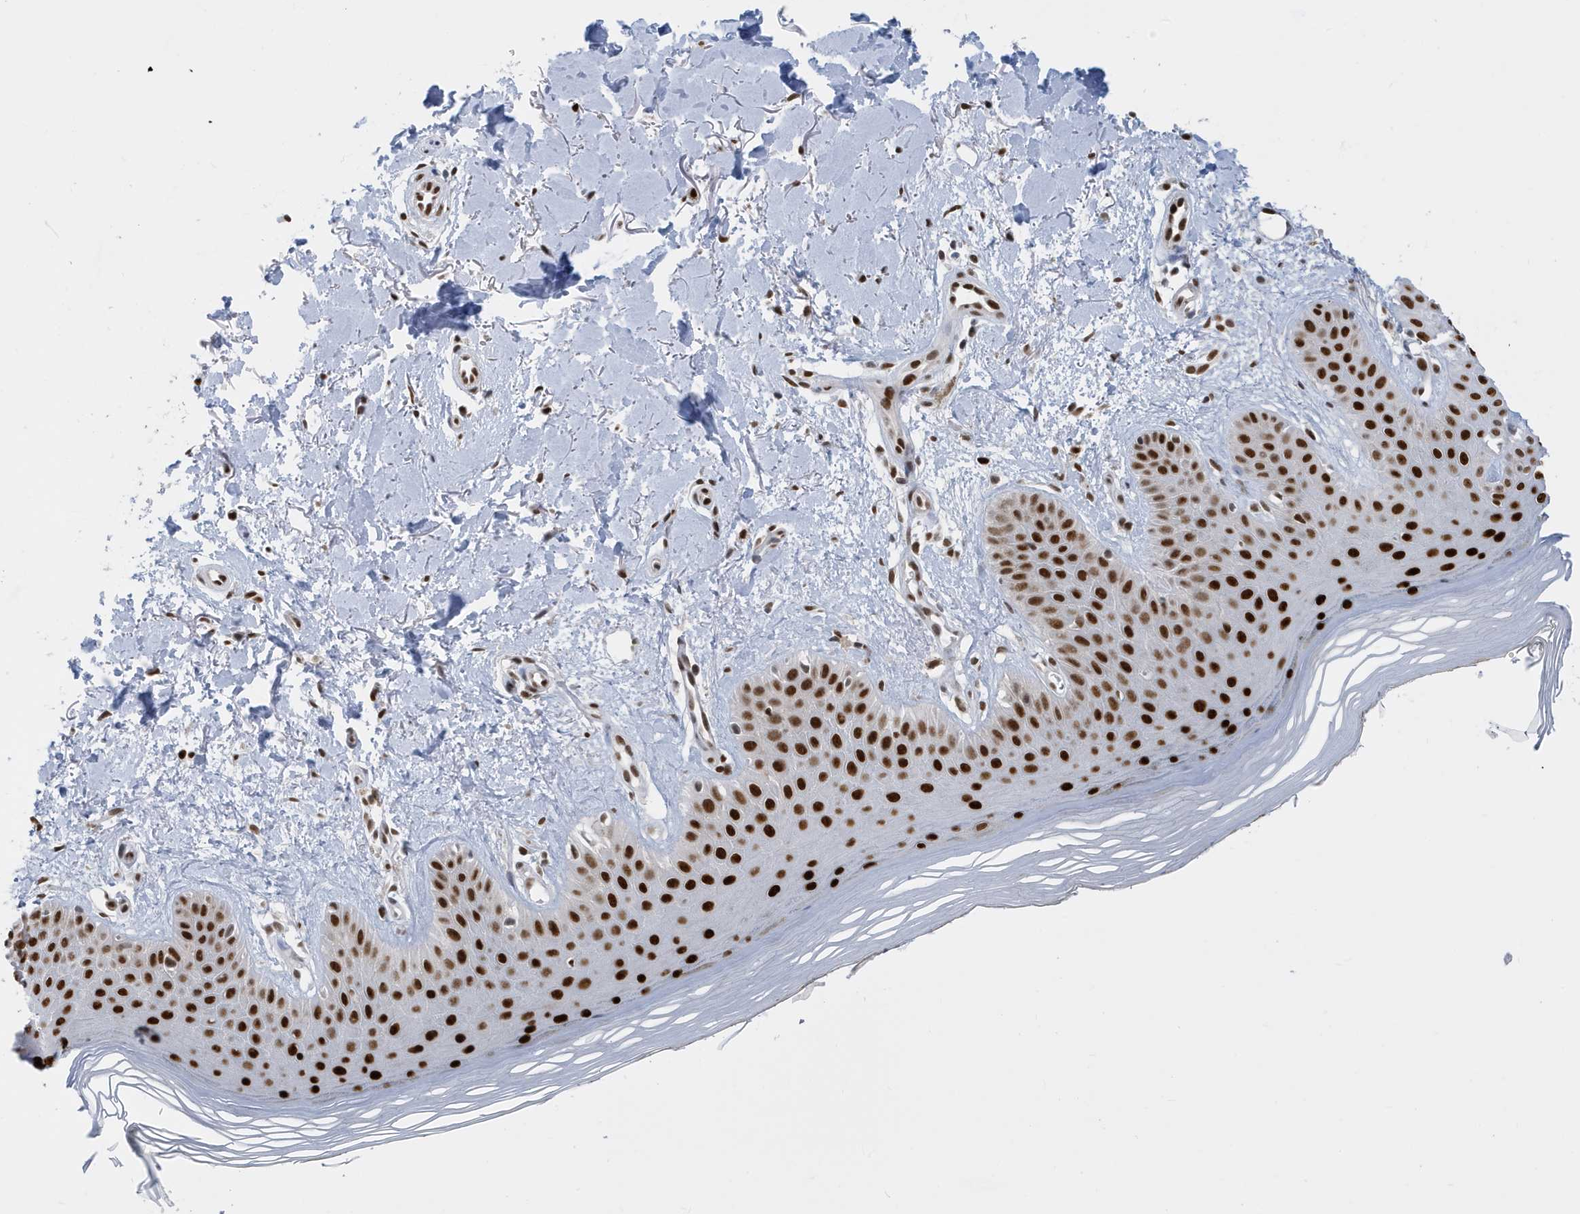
{"staining": {"intensity": "strong", "quantity": ">75%", "location": "nuclear"}, "tissue": "skin", "cell_type": "Fibroblasts", "image_type": "normal", "snomed": [{"axis": "morphology", "description": "Normal tissue, NOS"}, {"axis": "topography", "description": "Skin"}], "caption": "IHC micrograph of normal skin stained for a protein (brown), which shows high levels of strong nuclear positivity in approximately >75% of fibroblasts.", "gene": "PCYT1A", "patient": {"sex": "female", "age": 64}}